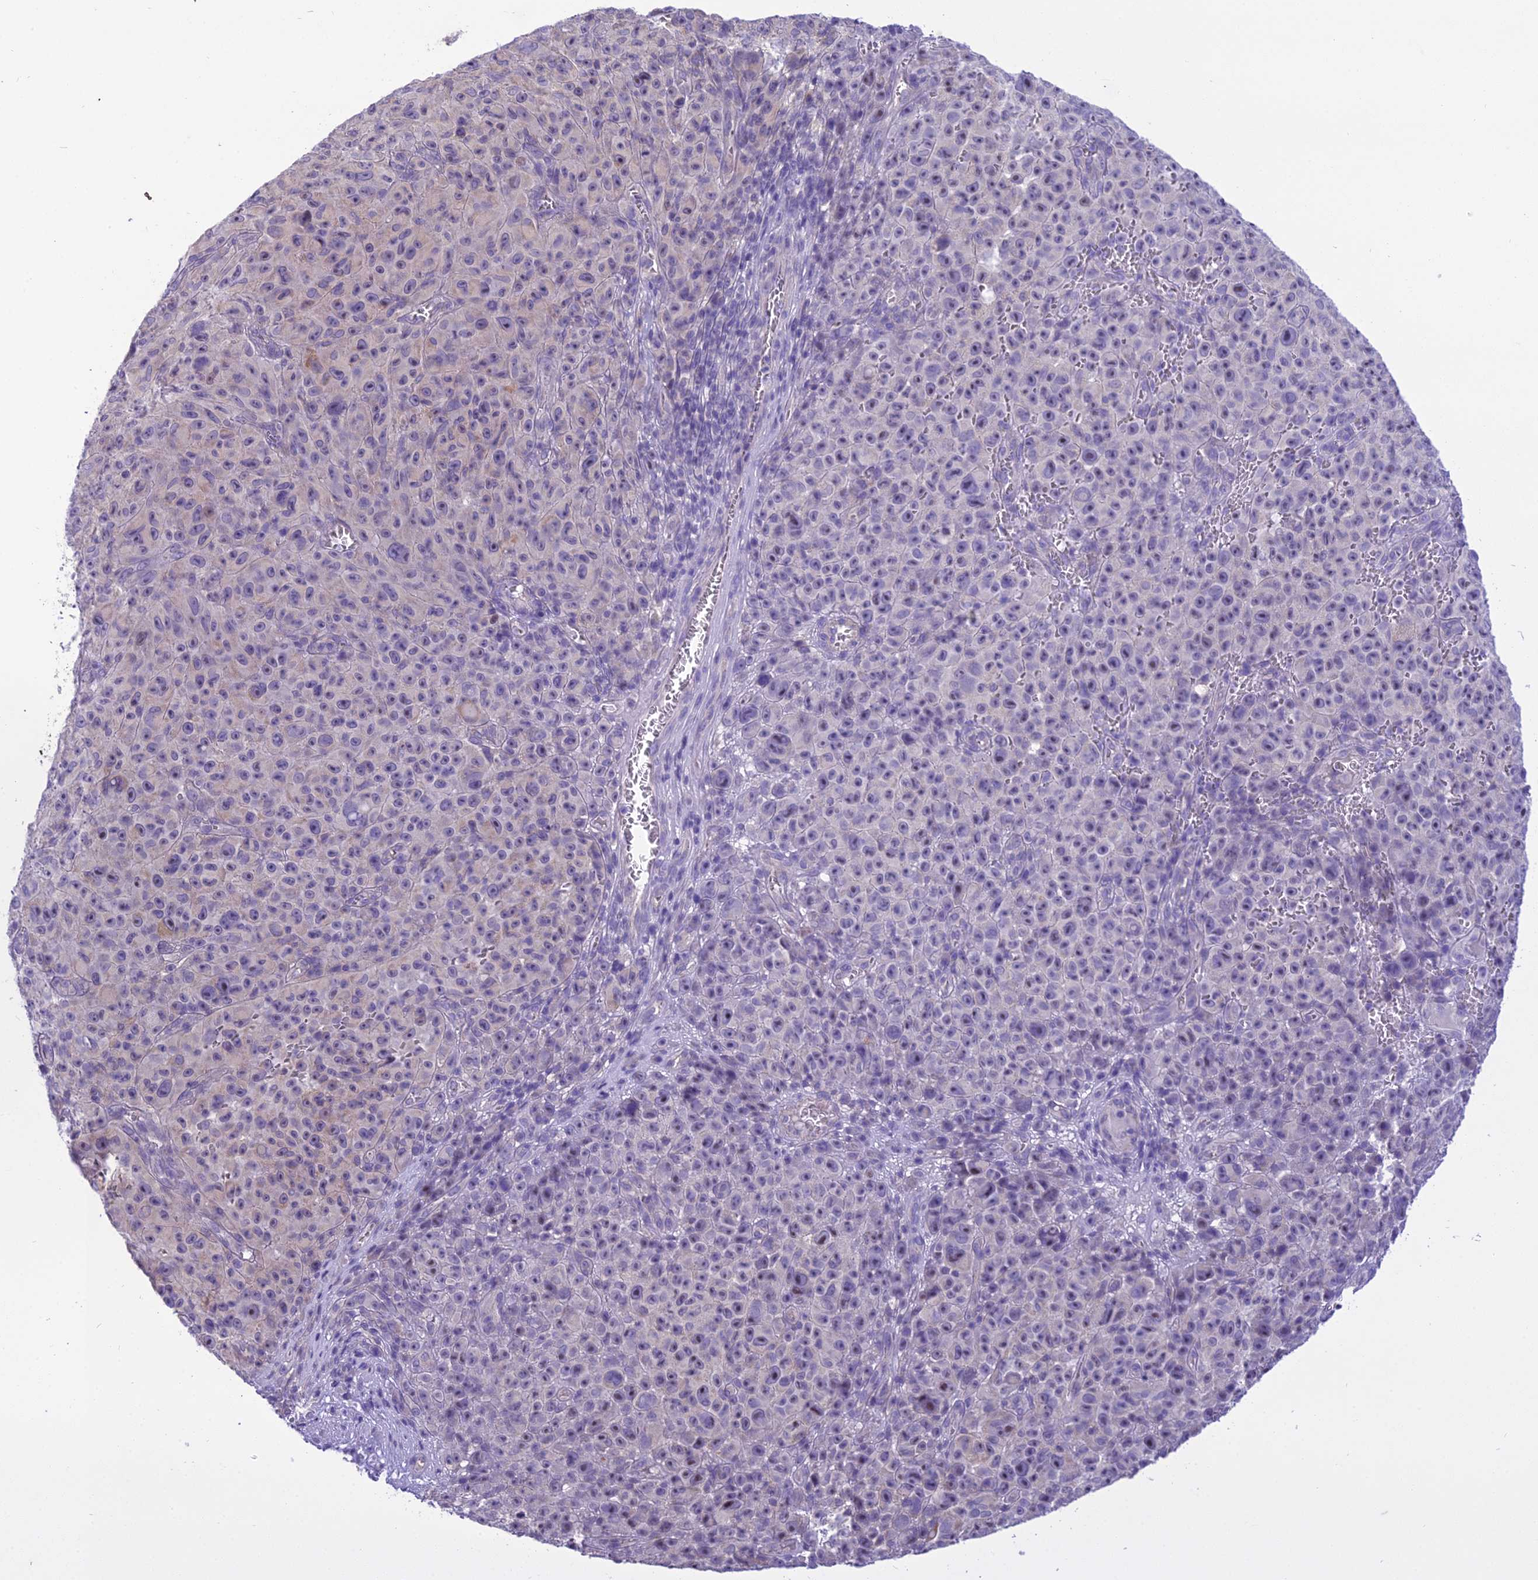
{"staining": {"intensity": "negative", "quantity": "none", "location": "none"}, "tissue": "melanoma", "cell_type": "Tumor cells", "image_type": "cancer", "snomed": [{"axis": "morphology", "description": "Malignant melanoma, NOS"}, {"axis": "topography", "description": "Skin"}], "caption": "Photomicrograph shows no protein staining in tumor cells of melanoma tissue.", "gene": "SCRT1", "patient": {"sex": "female", "age": 82}}